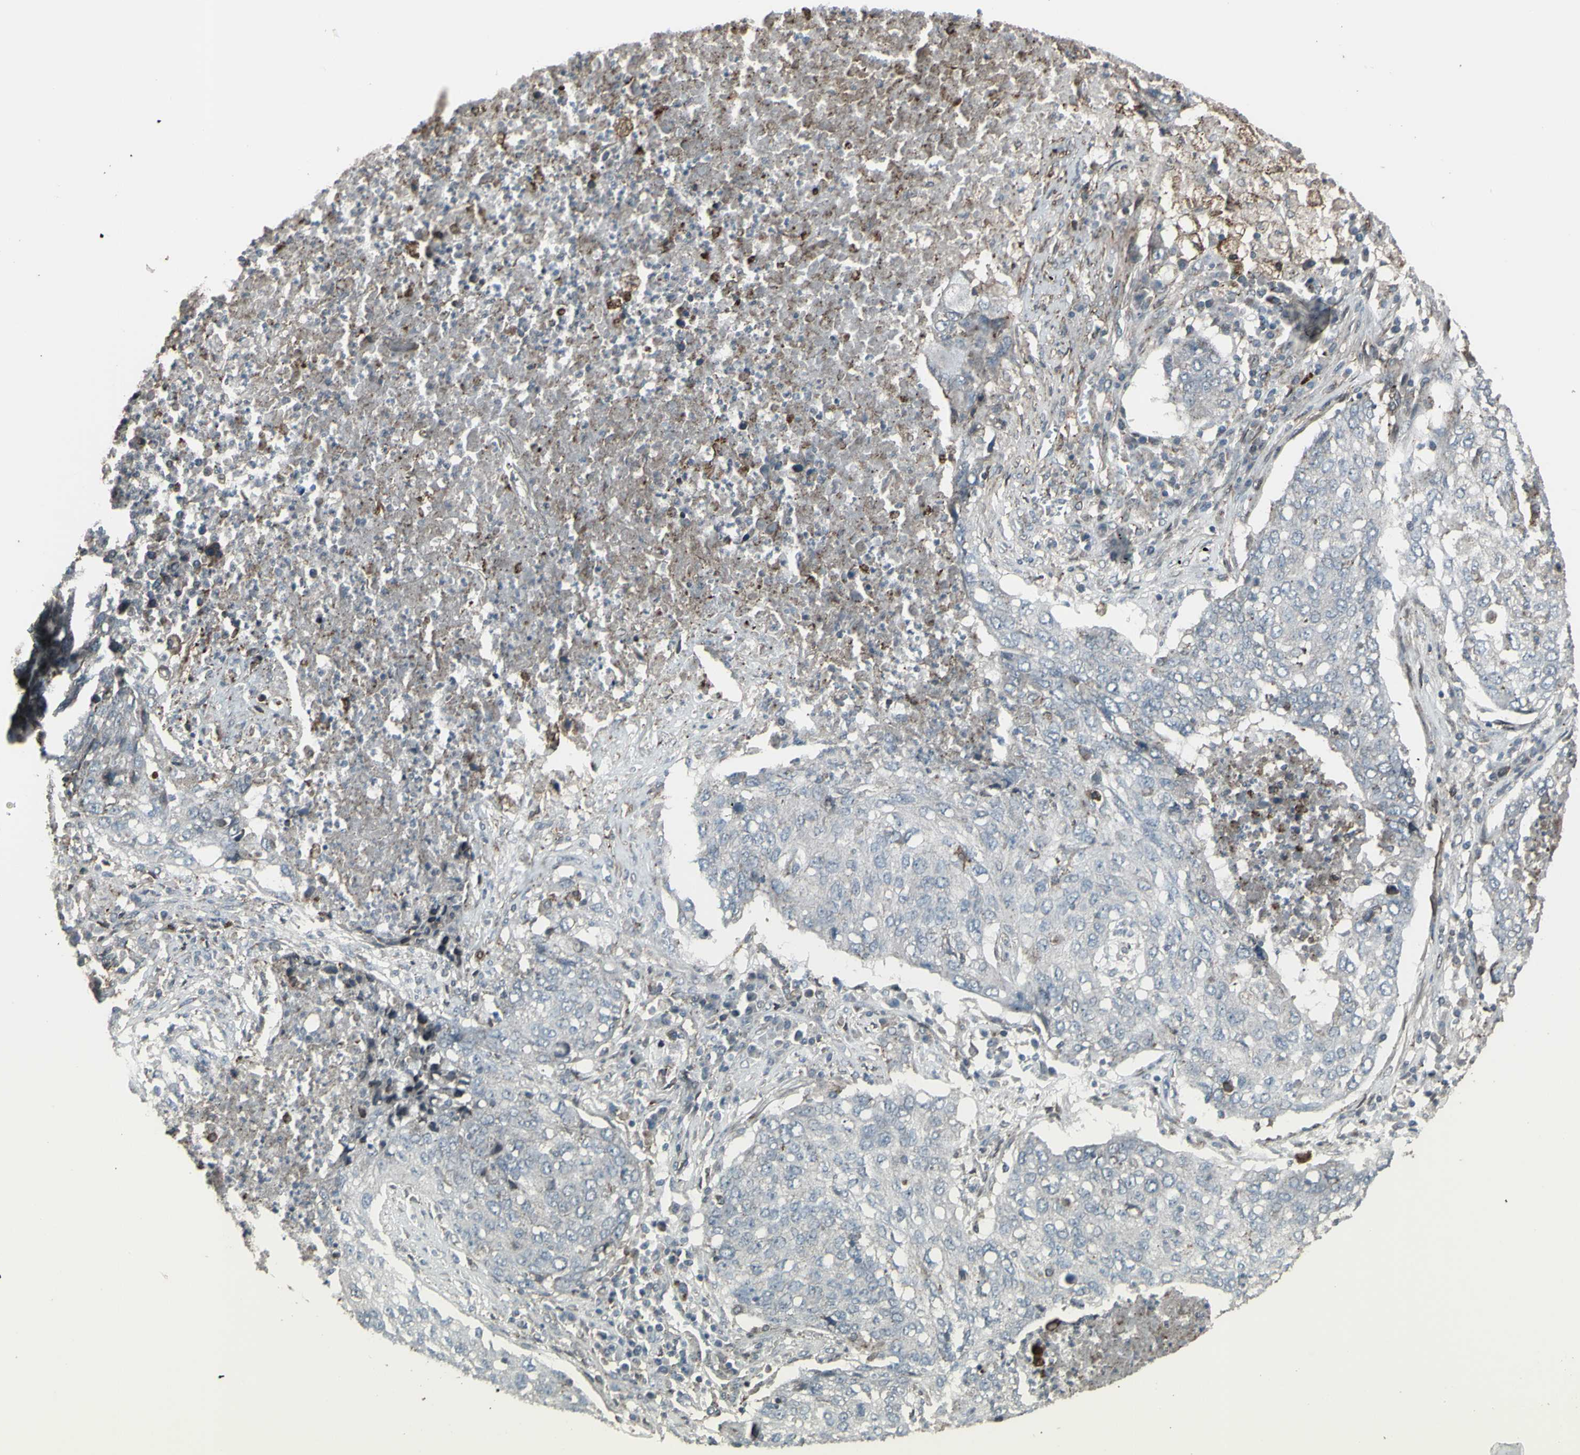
{"staining": {"intensity": "negative", "quantity": "none", "location": "none"}, "tissue": "lung cancer", "cell_type": "Tumor cells", "image_type": "cancer", "snomed": [{"axis": "morphology", "description": "Squamous cell carcinoma, NOS"}, {"axis": "topography", "description": "Lung"}], "caption": "Human lung cancer stained for a protein using immunohistochemistry shows no staining in tumor cells.", "gene": "SMO", "patient": {"sex": "female", "age": 63}}